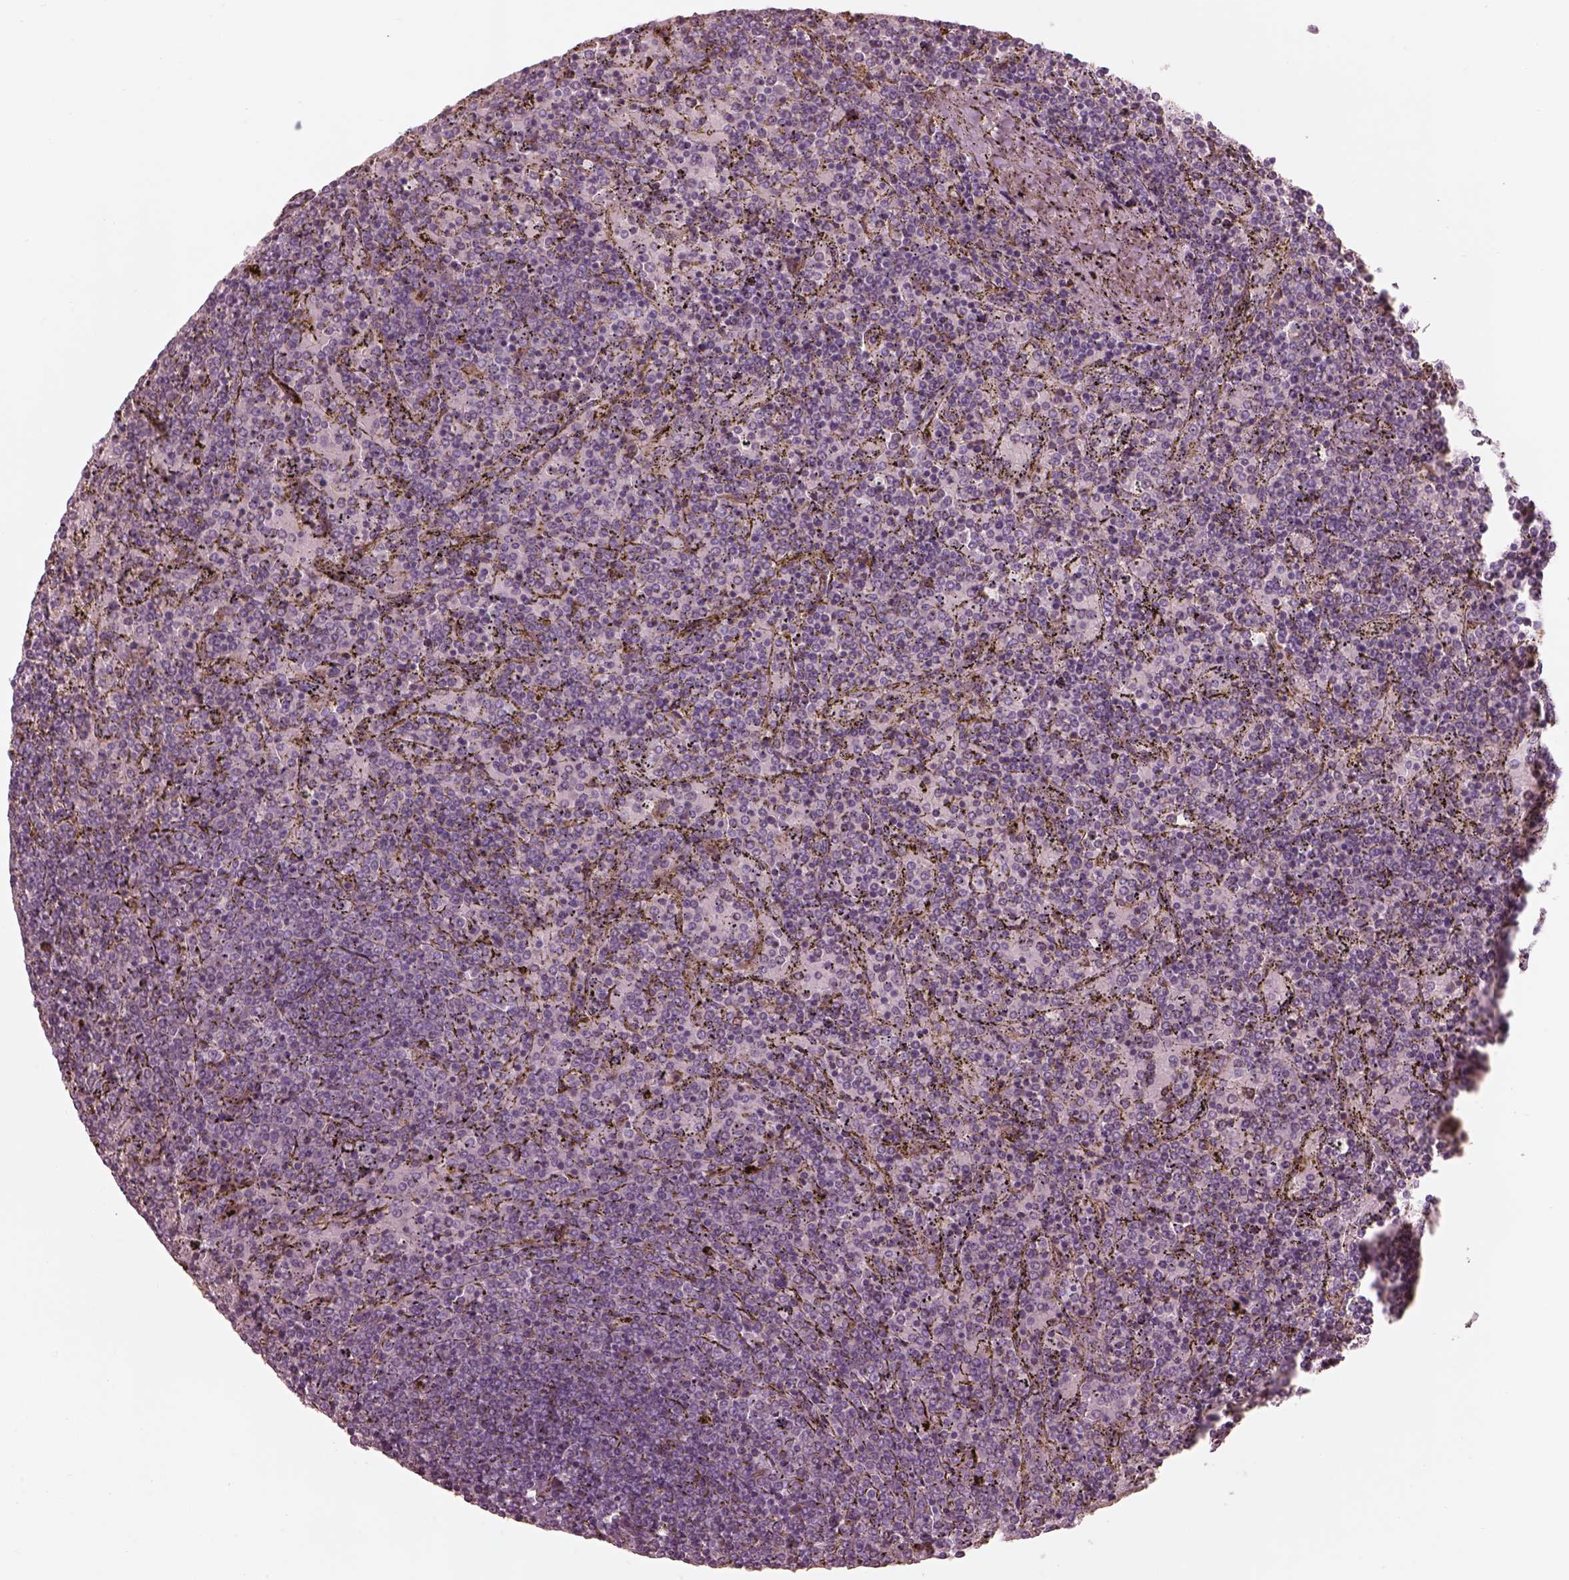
{"staining": {"intensity": "negative", "quantity": "none", "location": "none"}, "tissue": "lymphoma", "cell_type": "Tumor cells", "image_type": "cancer", "snomed": [{"axis": "morphology", "description": "Malignant lymphoma, non-Hodgkin's type, Low grade"}, {"axis": "topography", "description": "Spleen"}], "caption": "Immunohistochemistry (IHC) histopathology image of lymphoma stained for a protein (brown), which exhibits no positivity in tumor cells. The staining is performed using DAB brown chromogen with nuclei counter-stained in using hematoxylin.", "gene": "CADM2", "patient": {"sex": "female", "age": 77}}